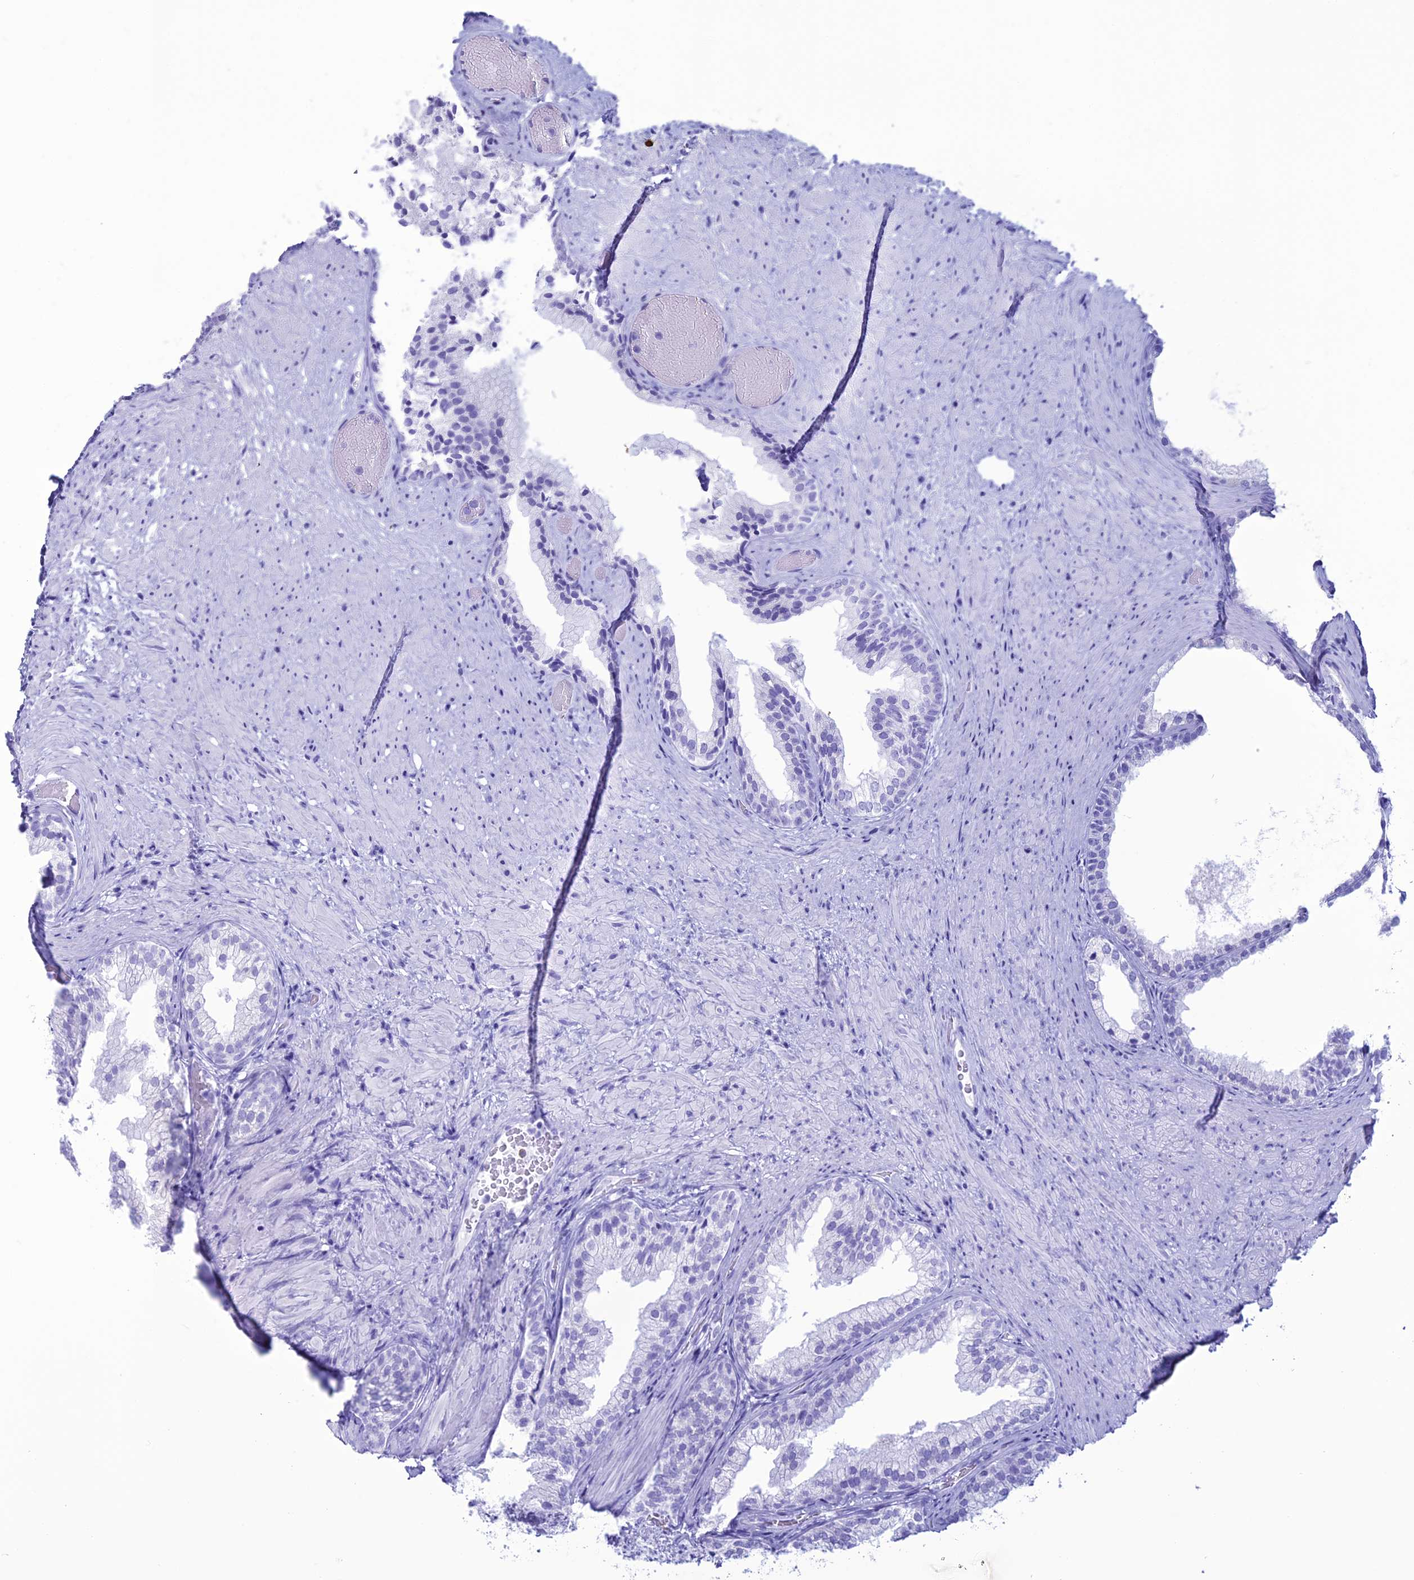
{"staining": {"intensity": "negative", "quantity": "none", "location": "none"}, "tissue": "prostate", "cell_type": "Glandular cells", "image_type": "normal", "snomed": [{"axis": "morphology", "description": "Normal tissue, NOS"}, {"axis": "topography", "description": "Prostate"}], "caption": "A high-resolution histopathology image shows immunohistochemistry staining of unremarkable prostate, which displays no significant staining in glandular cells. The staining was performed using DAB (3,3'-diaminobenzidine) to visualize the protein expression in brown, while the nuclei were stained in blue with hematoxylin (Magnification: 20x).", "gene": "MZB1", "patient": {"sex": "male", "age": 76}}